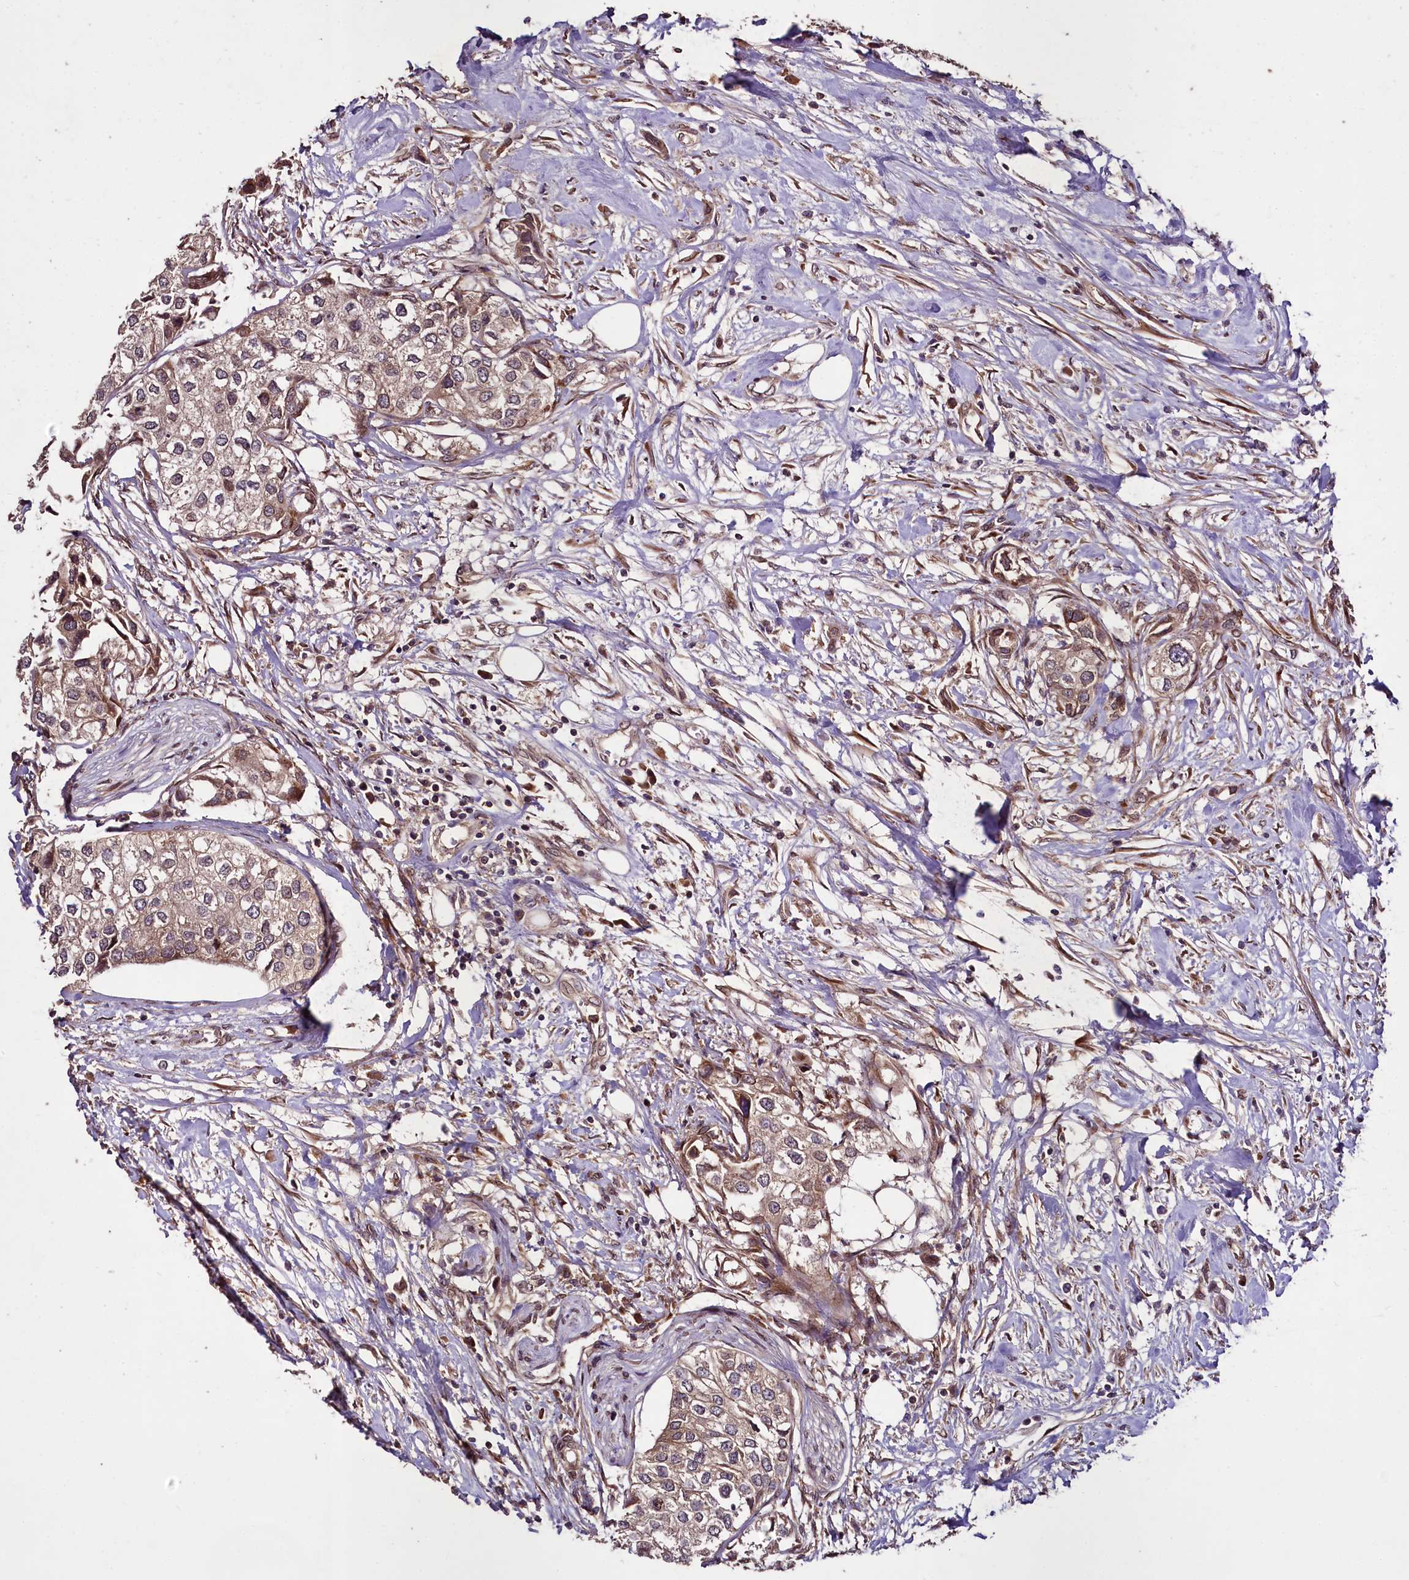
{"staining": {"intensity": "weak", "quantity": ">75%", "location": "cytoplasmic/membranous"}, "tissue": "urothelial cancer", "cell_type": "Tumor cells", "image_type": "cancer", "snomed": [{"axis": "morphology", "description": "Urothelial carcinoma, High grade"}, {"axis": "topography", "description": "Urinary bladder"}], "caption": "Immunohistochemical staining of human urothelial cancer demonstrates weak cytoplasmic/membranous protein staining in approximately >75% of tumor cells.", "gene": "DCP1B", "patient": {"sex": "male", "age": 64}}